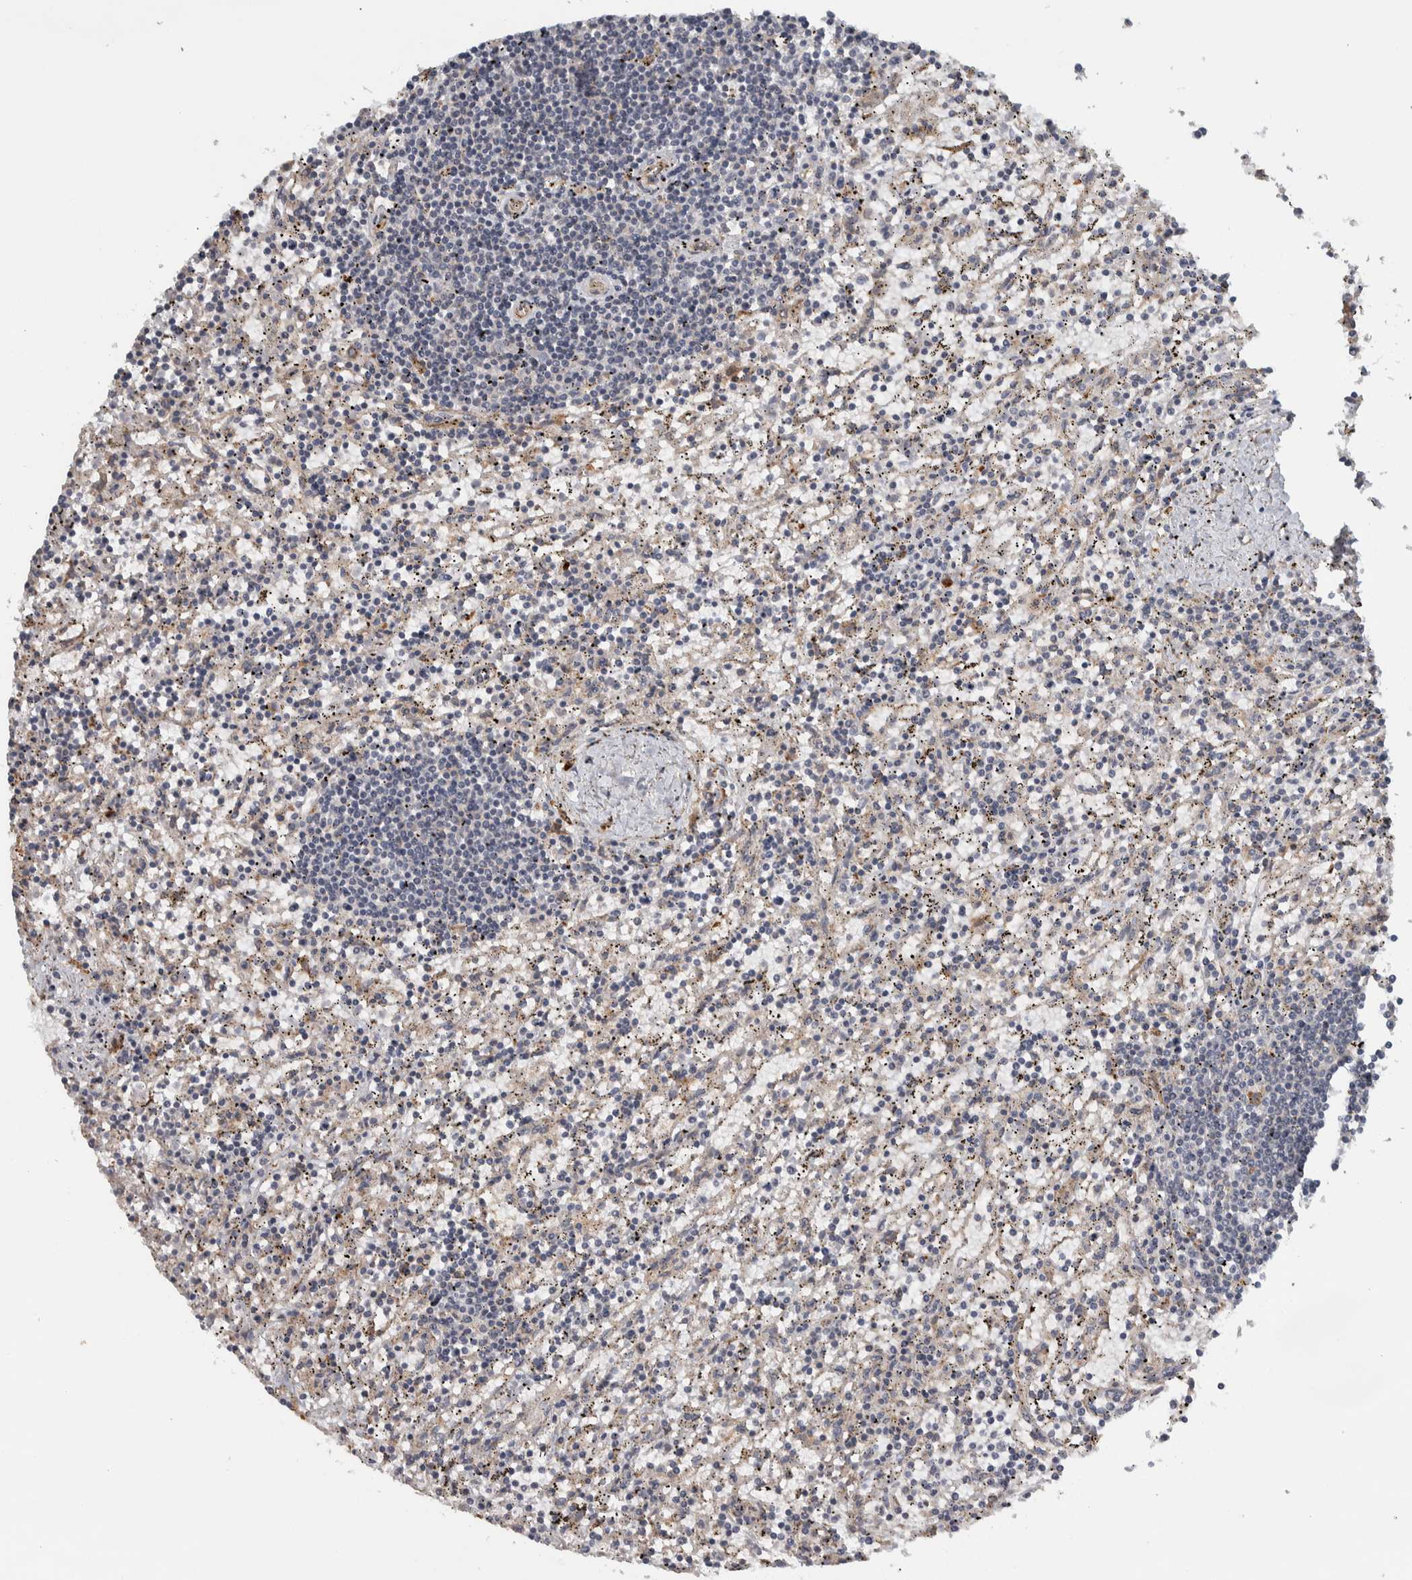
{"staining": {"intensity": "negative", "quantity": "none", "location": "none"}, "tissue": "lymphoma", "cell_type": "Tumor cells", "image_type": "cancer", "snomed": [{"axis": "morphology", "description": "Malignant lymphoma, non-Hodgkin's type, Low grade"}, {"axis": "topography", "description": "Spleen"}], "caption": "Histopathology image shows no significant protein expression in tumor cells of malignant lymphoma, non-Hodgkin's type (low-grade).", "gene": "TBC1D31", "patient": {"sex": "male", "age": 76}}